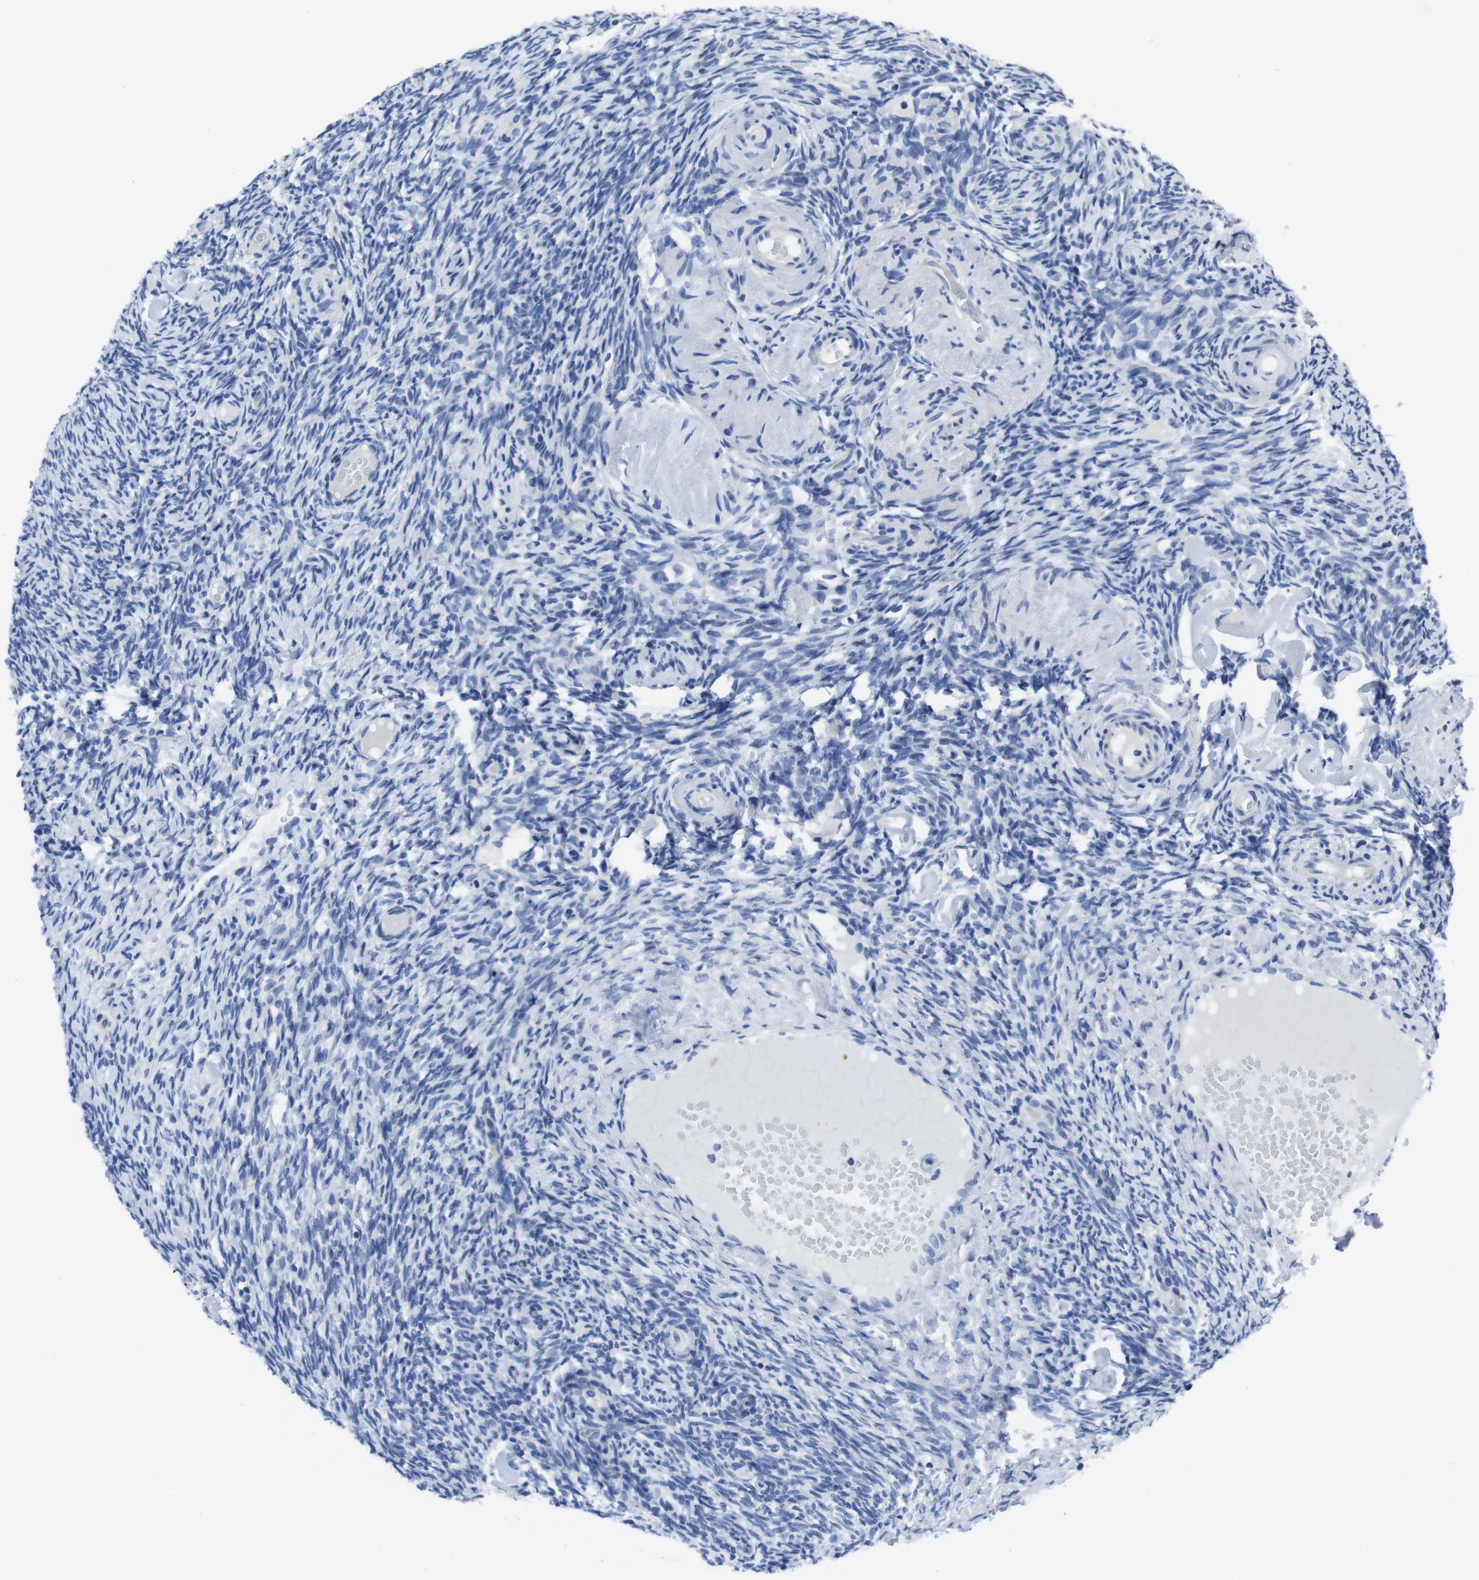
{"staining": {"intensity": "negative", "quantity": "none", "location": "none"}, "tissue": "ovary", "cell_type": "Ovarian stroma cells", "image_type": "normal", "snomed": [{"axis": "morphology", "description": "Normal tissue, NOS"}, {"axis": "topography", "description": "Ovary"}], "caption": "This is a histopathology image of immunohistochemistry staining of benign ovary, which shows no positivity in ovarian stroma cells.", "gene": "EIF4A1", "patient": {"sex": "female", "age": 60}}